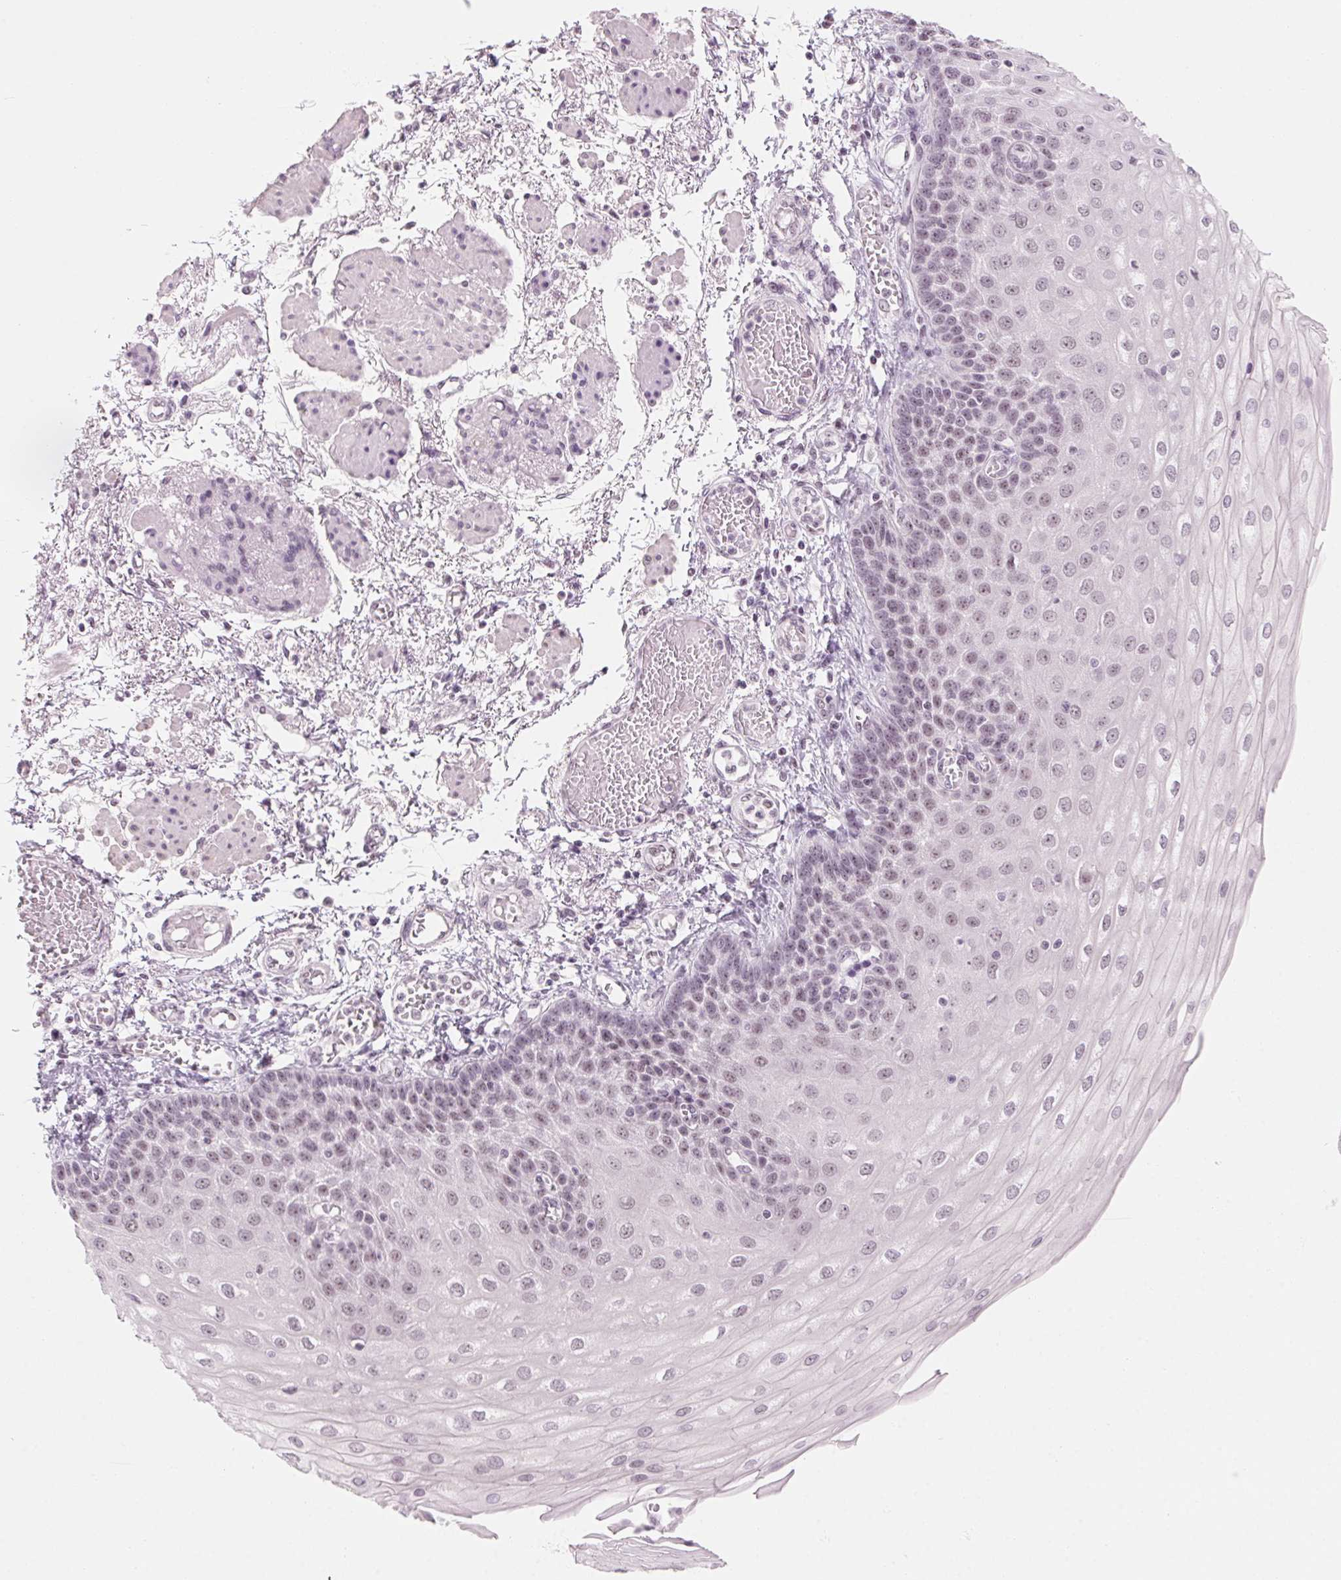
{"staining": {"intensity": "weak", "quantity": "<25%", "location": "nuclear"}, "tissue": "esophagus", "cell_type": "Squamous epithelial cells", "image_type": "normal", "snomed": [{"axis": "morphology", "description": "Normal tissue, NOS"}, {"axis": "morphology", "description": "Adenocarcinoma, NOS"}, {"axis": "topography", "description": "Esophagus"}], "caption": "Esophagus stained for a protein using immunohistochemistry reveals no staining squamous epithelial cells.", "gene": "ZIC4", "patient": {"sex": "male", "age": 81}}